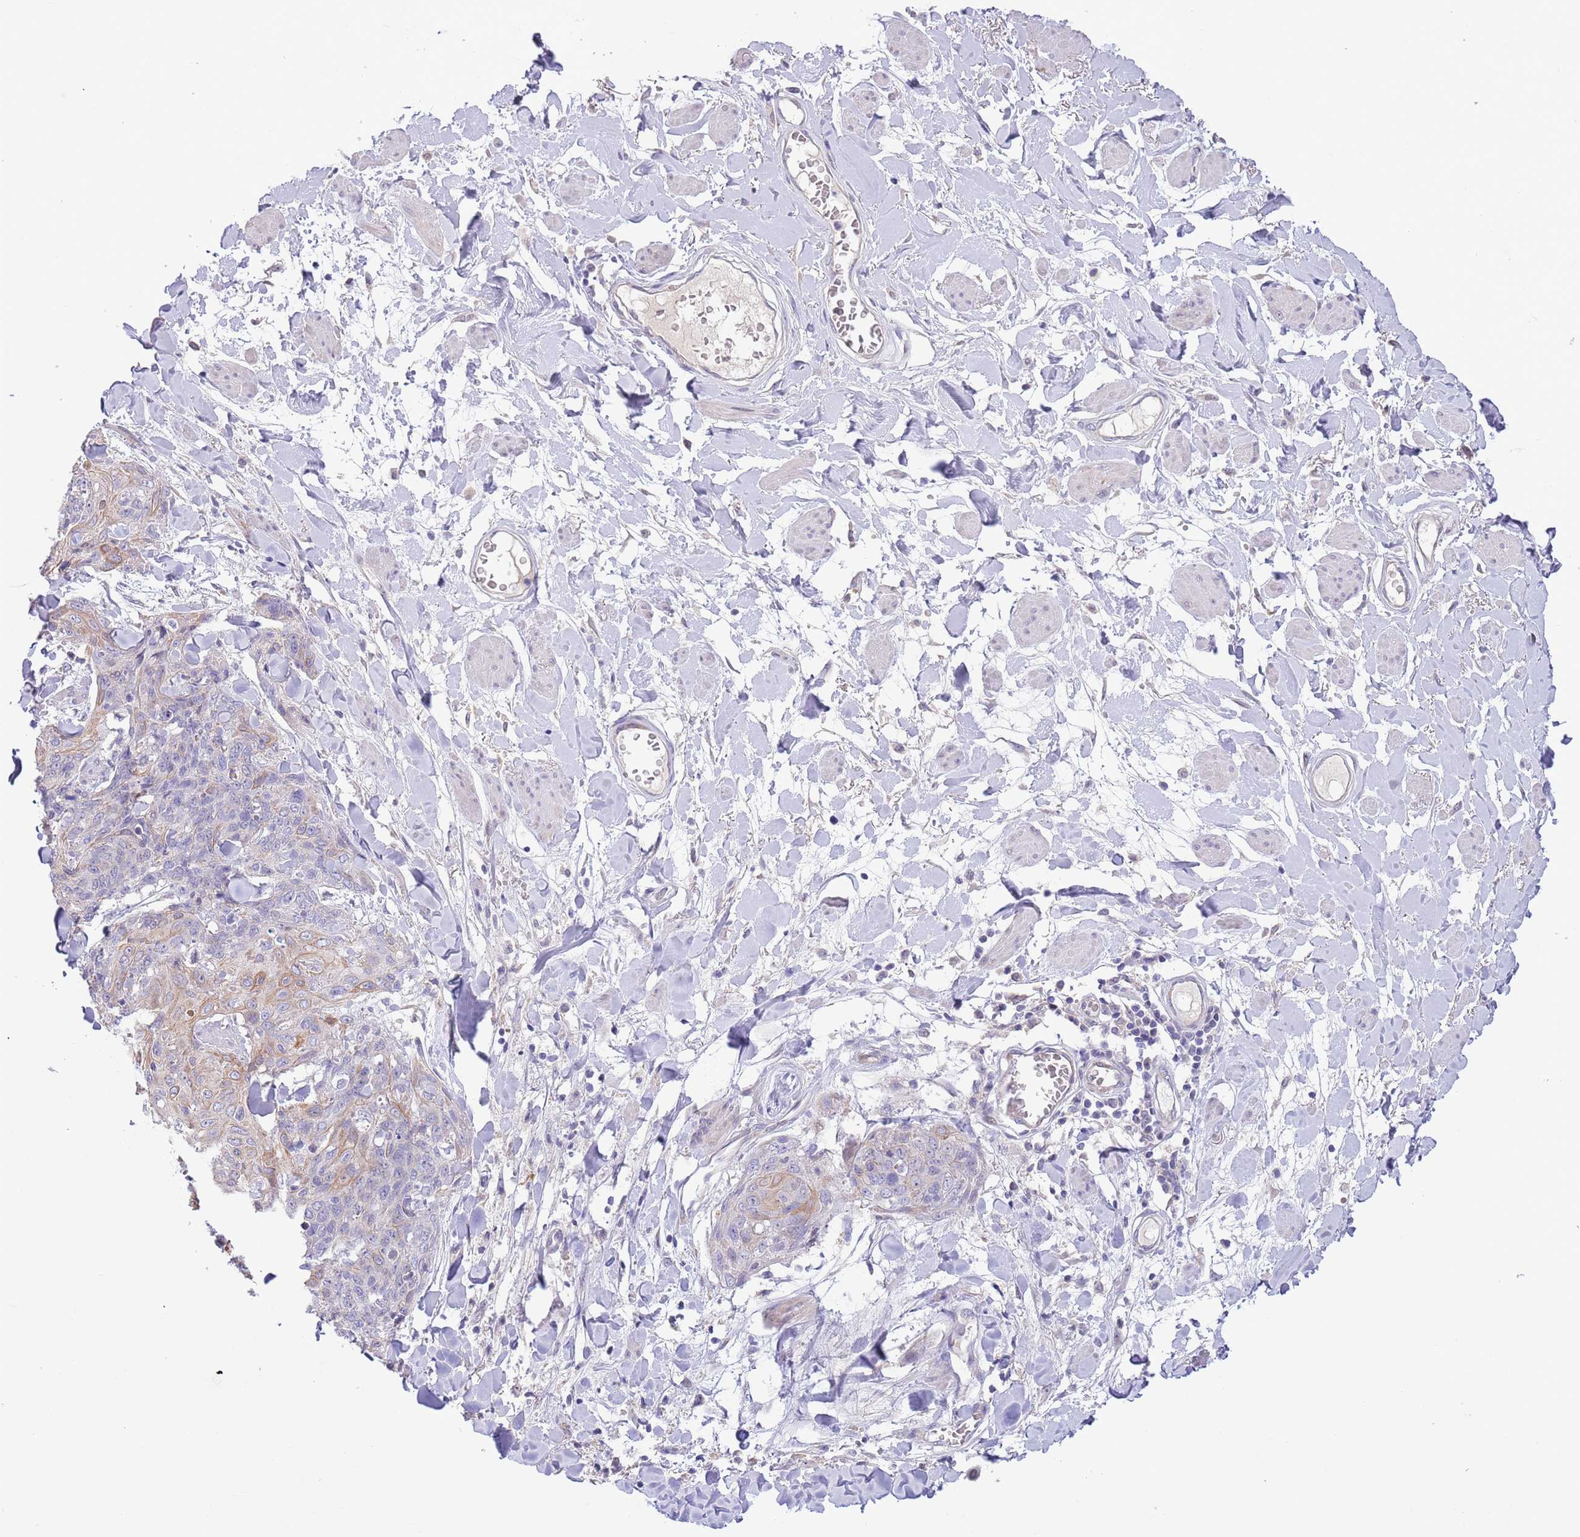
{"staining": {"intensity": "negative", "quantity": "none", "location": "none"}, "tissue": "skin cancer", "cell_type": "Tumor cells", "image_type": "cancer", "snomed": [{"axis": "morphology", "description": "Squamous cell carcinoma, NOS"}, {"axis": "topography", "description": "Skin"}, {"axis": "topography", "description": "Vulva"}], "caption": "A histopathology image of human skin cancer (squamous cell carcinoma) is negative for staining in tumor cells.", "gene": "AP1S2", "patient": {"sex": "female", "age": 85}}